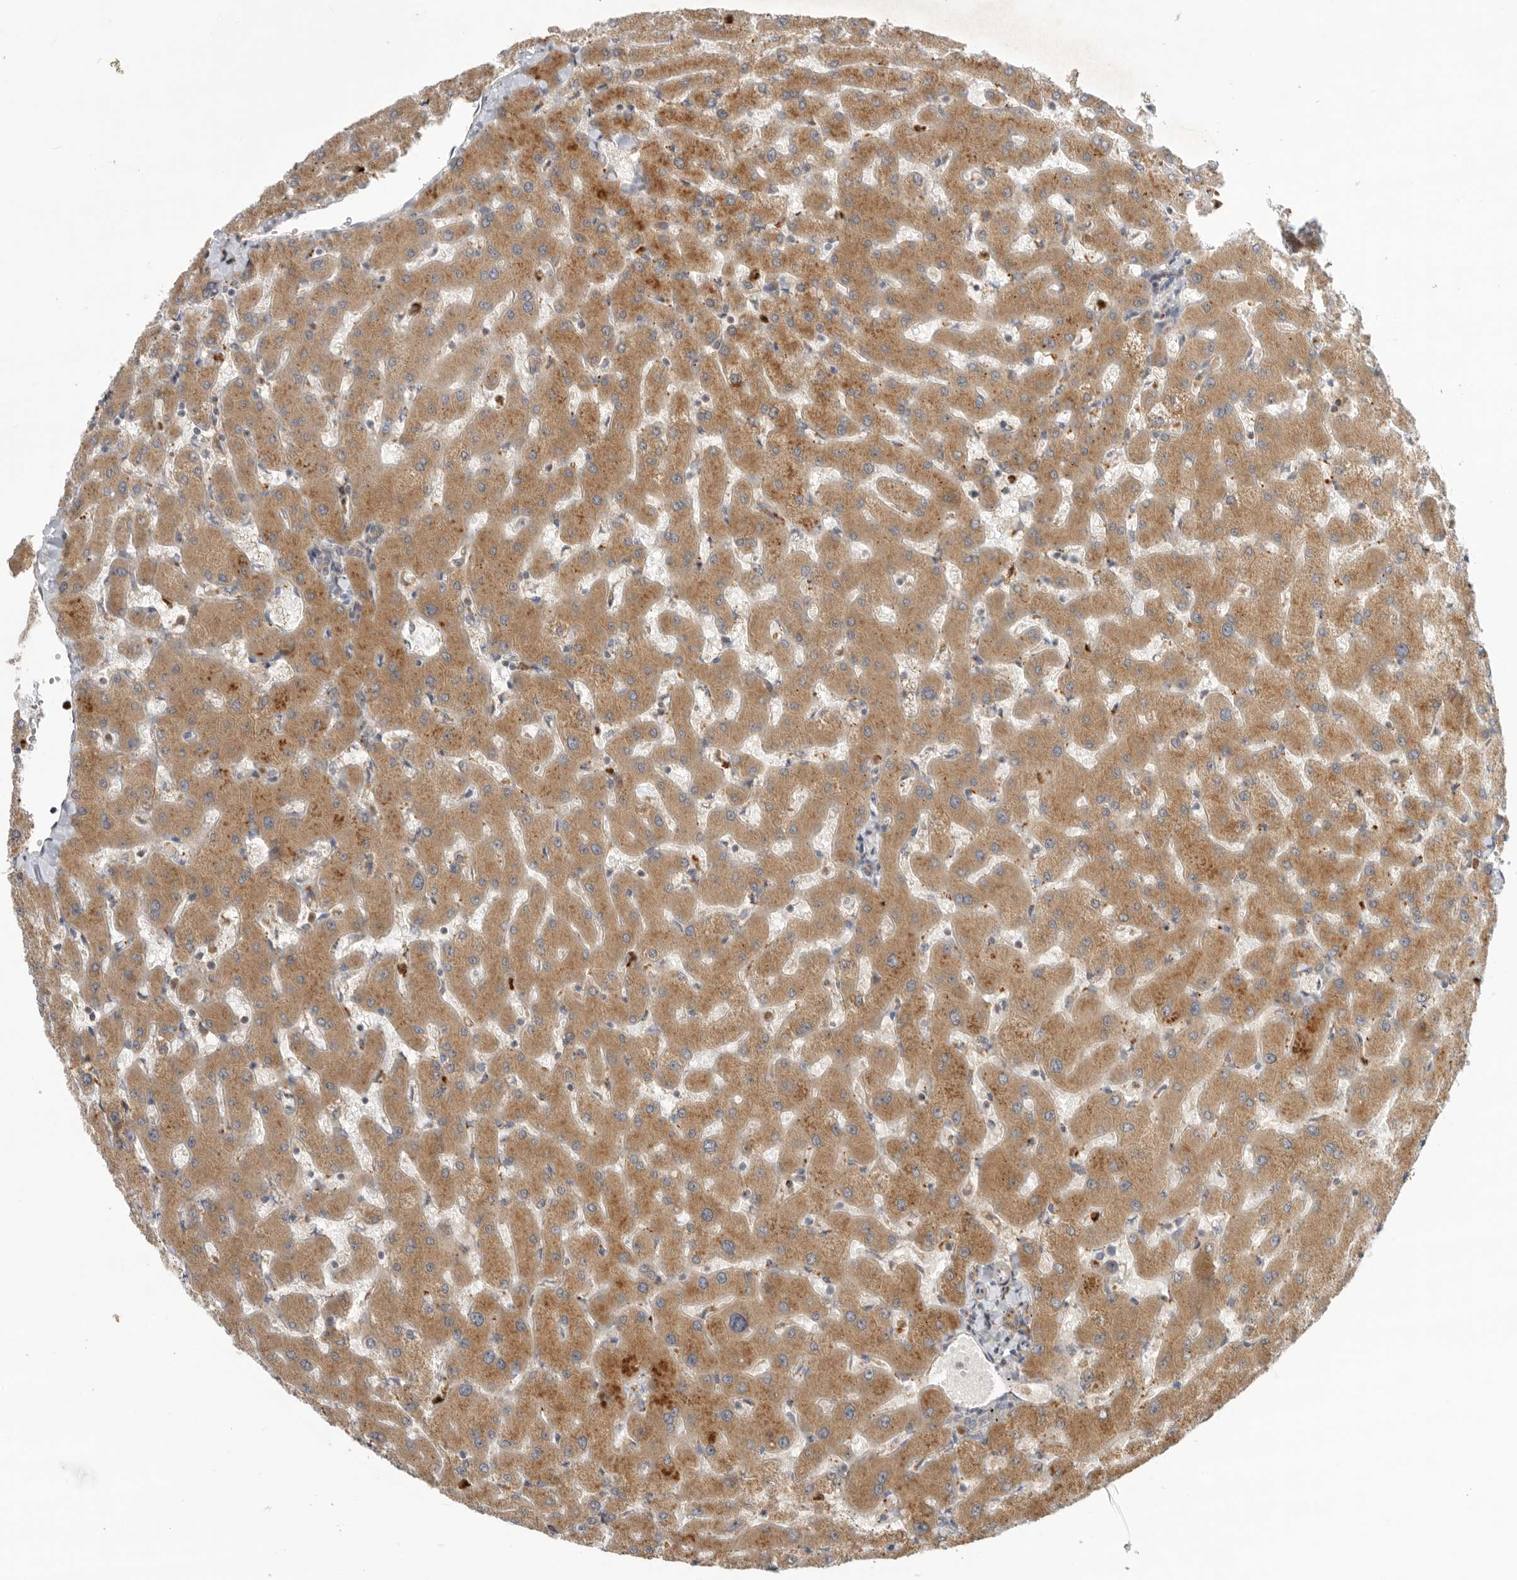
{"staining": {"intensity": "negative", "quantity": "none", "location": "none"}, "tissue": "liver", "cell_type": "Cholangiocytes", "image_type": "normal", "snomed": [{"axis": "morphology", "description": "Normal tissue, NOS"}, {"axis": "topography", "description": "Liver"}], "caption": "Image shows no significant protein positivity in cholangiocytes of unremarkable liver. (Stains: DAB immunohistochemistry (IHC) with hematoxylin counter stain, Microscopy: brightfield microscopy at high magnification).", "gene": "GNE", "patient": {"sex": "female", "age": 63}}